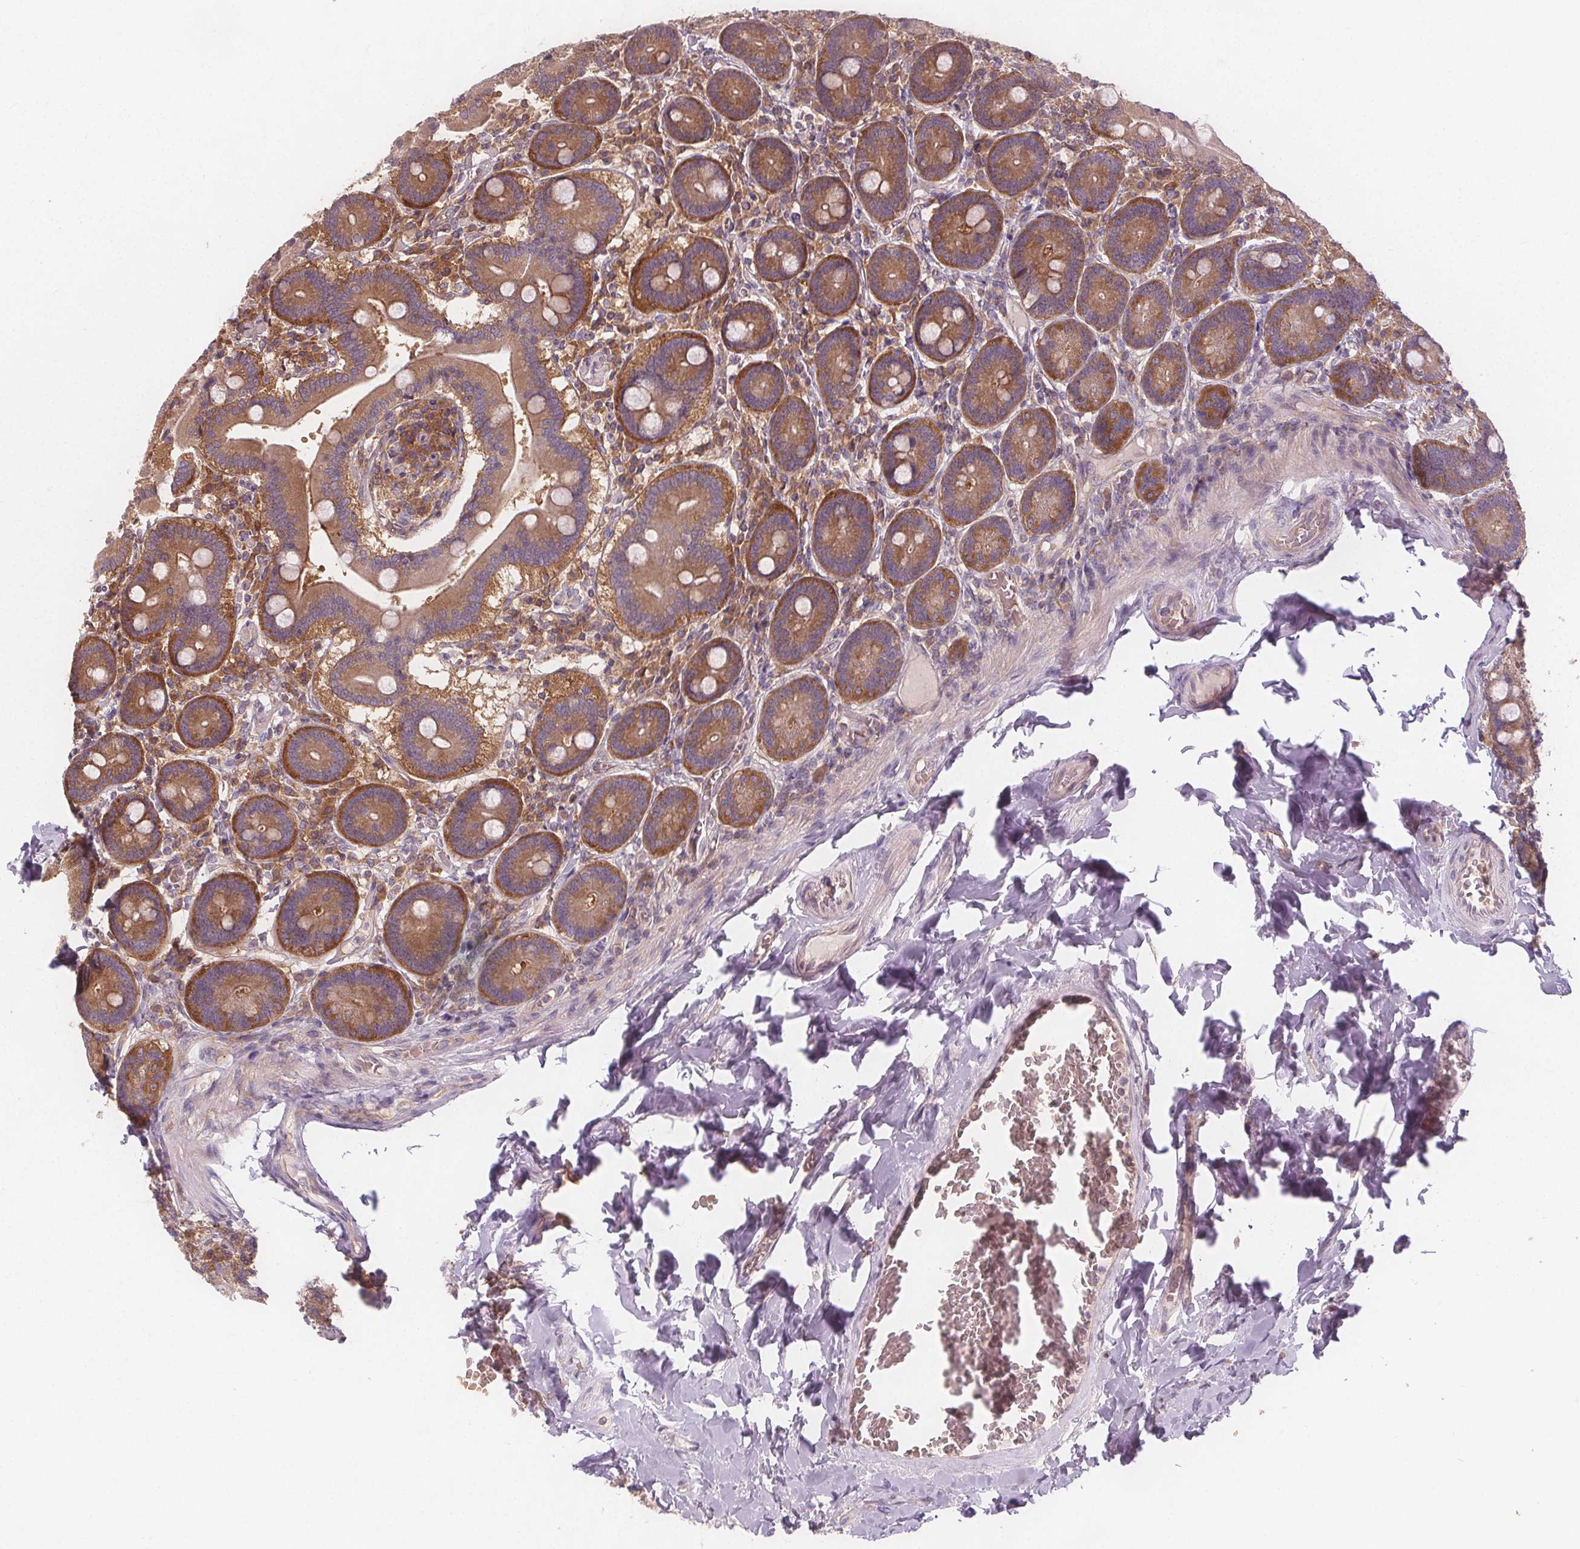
{"staining": {"intensity": "moderate", "quantity": ">75%", "location": "cytoplasmic/membranous"}, "tissue": "duodenum", "cell_type": "Glandular cells", "image_type": "normal", "snomed": [{"axis": "morphology", "description": "Normal tissue, NOS"}, {"axis": "topography", "description": "Duodenum"}], "caption": "Immunohistochemical staining of benign duodenum shows >75% levels of moderate cytoplasmic/membranous protein positivity in about >75% of glandular cells.", "gene": "EIF3D", "patient": {"sex": "female", "age": 62}}